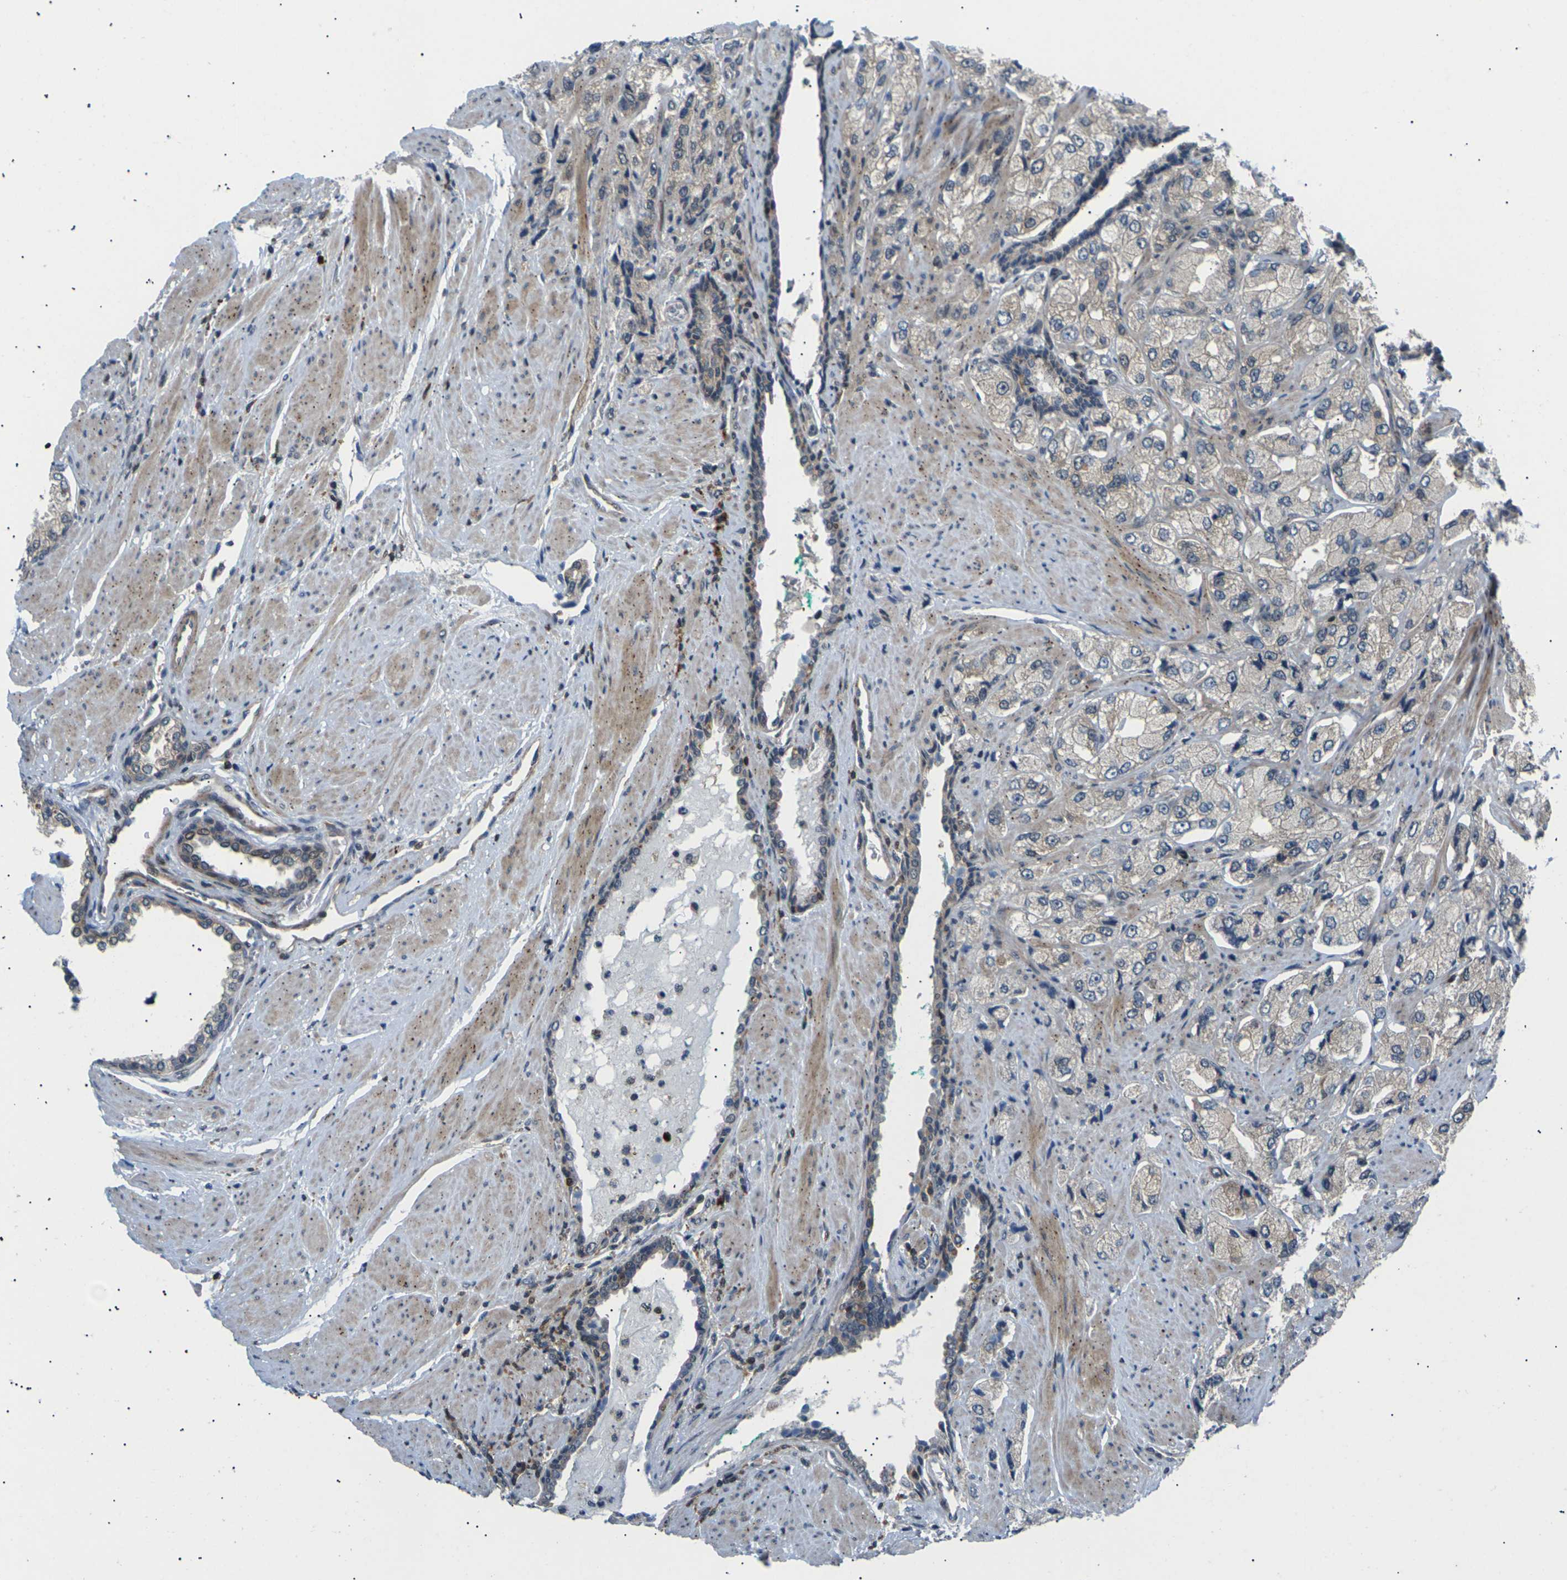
{"staining": {"intensity": "negative", "quantity": "none", "location": "none"}, "tissue": "prostate cancer", "cell_type": "Tumor cells", "image_type": "cancer", "snomed": [{"axis": "morphology", "description": "Adenocarcinoma, High grade"}, {"axis": "topography", "description": "Prostate"}], "caption": "Adenocarcinoma (high-grade) (prostate) was stained to show a protein in brown. There is no significant expression in tumor cells.", "gene": "RPS6KA3", "patient": {"sex": "male", "age": 58}}